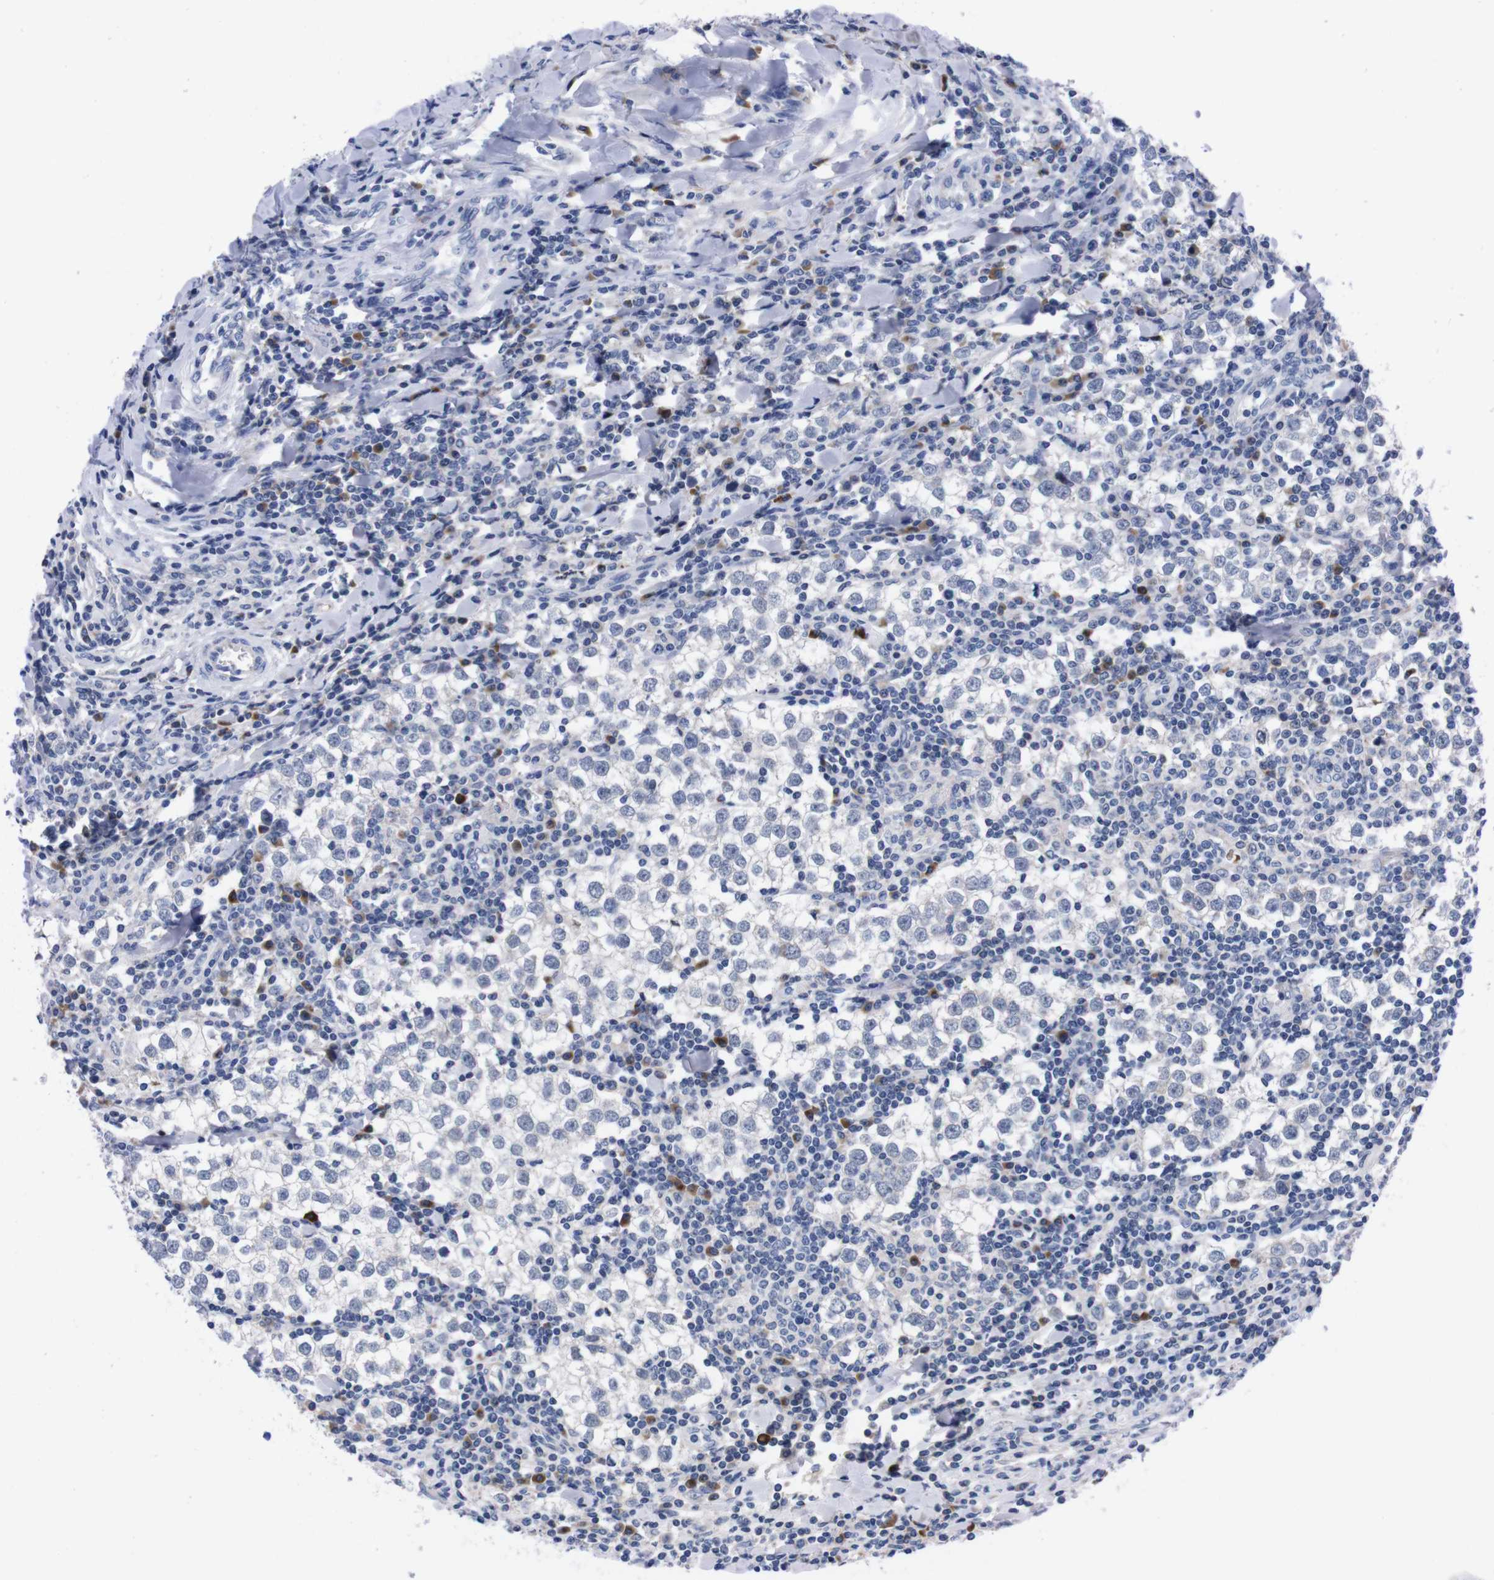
{"staining": {"intensity": "negative", "quantity": "none", "location": "none"}, "tissue": "testis cancer", "cell_type": "Tumor cells", "image_type": "cancer", "snomed": [{"axis": "morphology", "description": "Seminoma, NOS"}, {"axis": "morphology", "description": "Carcinoma, Embryonal, NOS"}, {"axis": "topography", "description": "Testis"}], "caption": "DAB immunohistochemical staining of human testis cancer reveals no significant staining in tumor cells. (Stains: DAB (3,3'-diaminobenzidine) IHC with hematoxylin counter stain, Microscopy: brightfield microscopy at high magnification).", "gene": "FAM210A", "patient": {"sex": "male", "age": 36}}